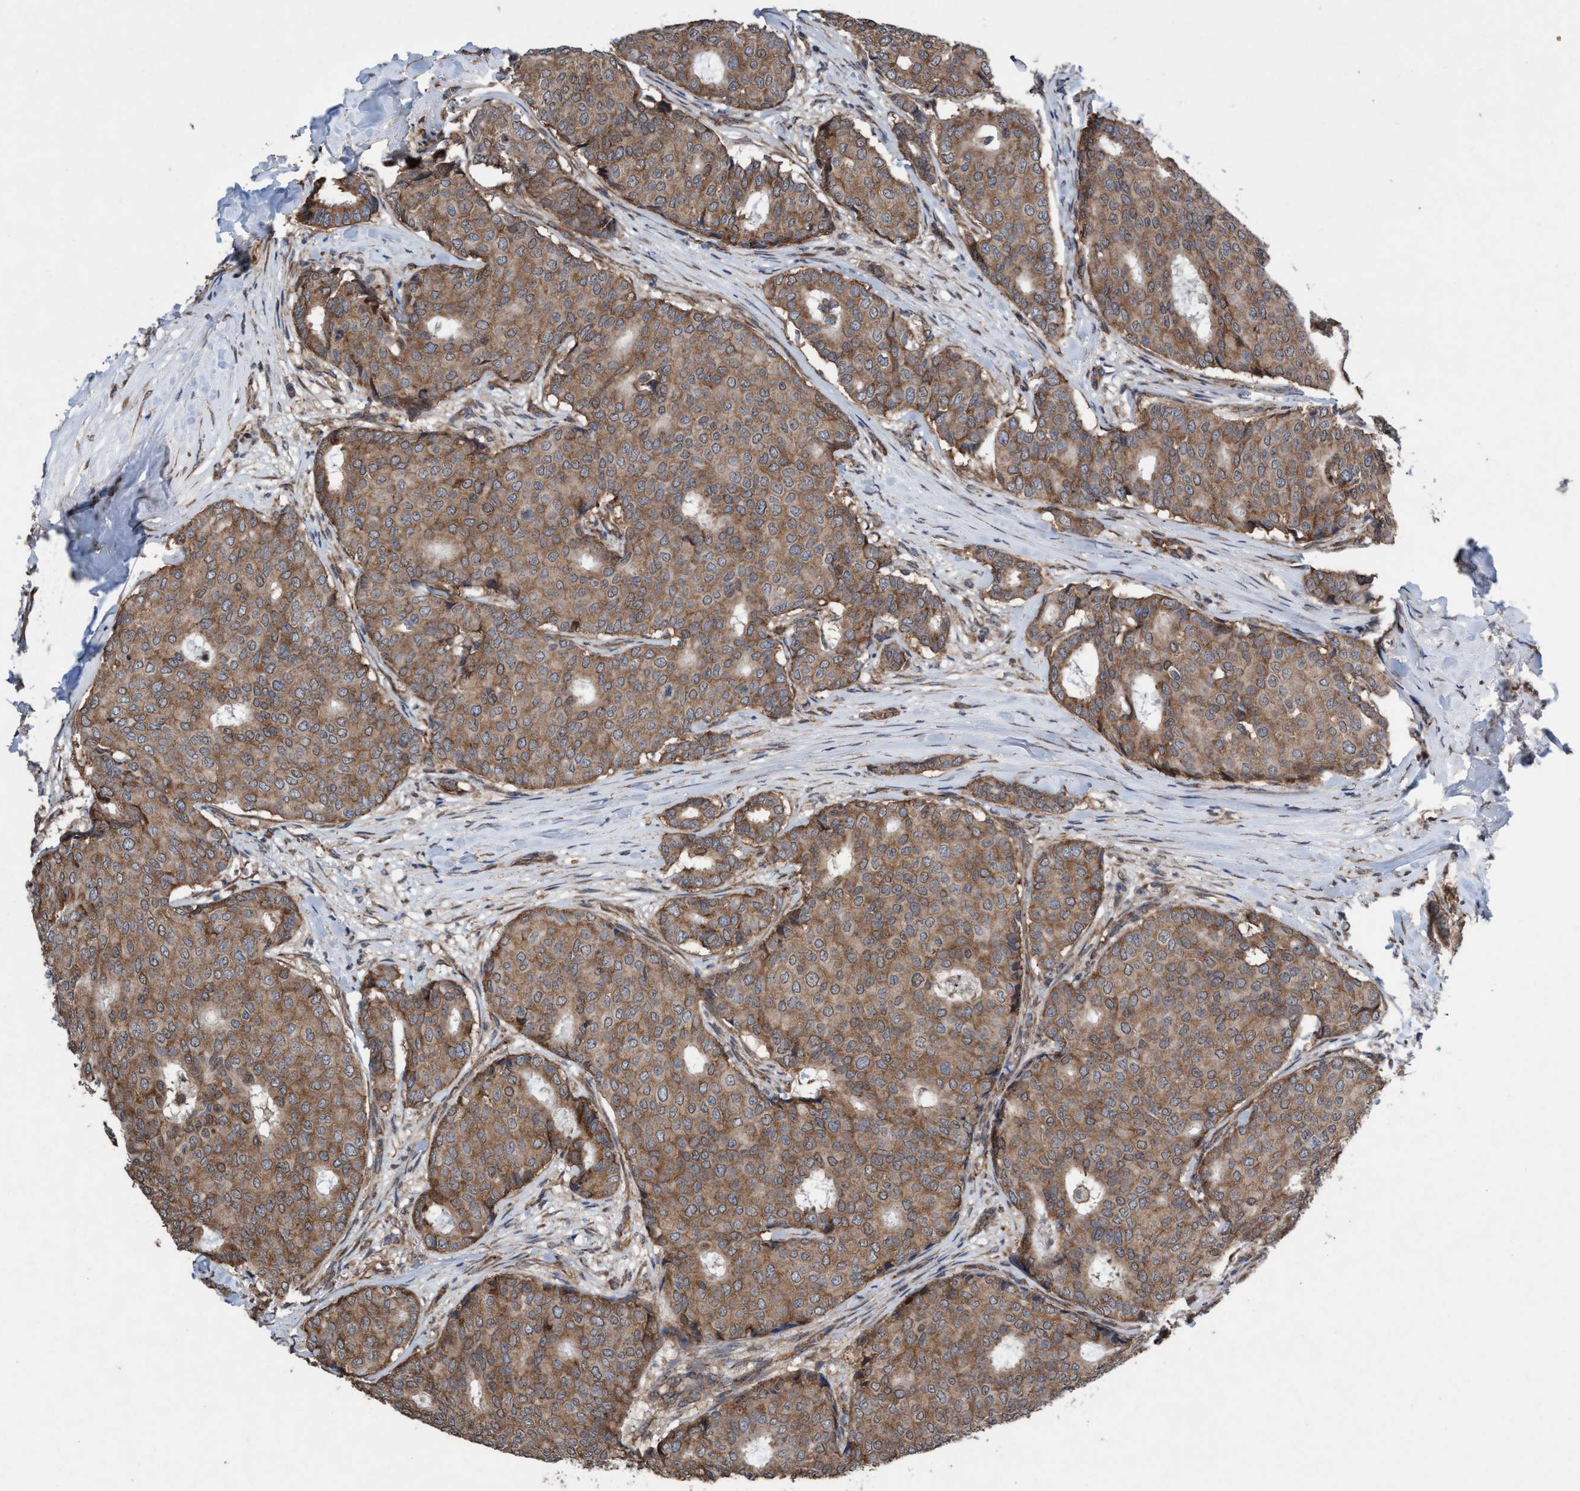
{"staining": {"intensity": "moderate", "quantity": ">75%", "location": "cytoplasmic/membranous"}, "tissue": "breast cancer", "cell_type": "Tumor cells", "image_type": "cancer", "snomed": [{"axis": "morphology", "description": "Duct carcinoma"}, {"axis": "topography", "description": "Breast"}], "caption": "Moderate cytoplasmic/membranous positivity for a protein is identified in approximately >75% of tumor cells of breast cancer using IHC.", "gene": "METAP2", "patient": {"sex": "female", "age": 75}}